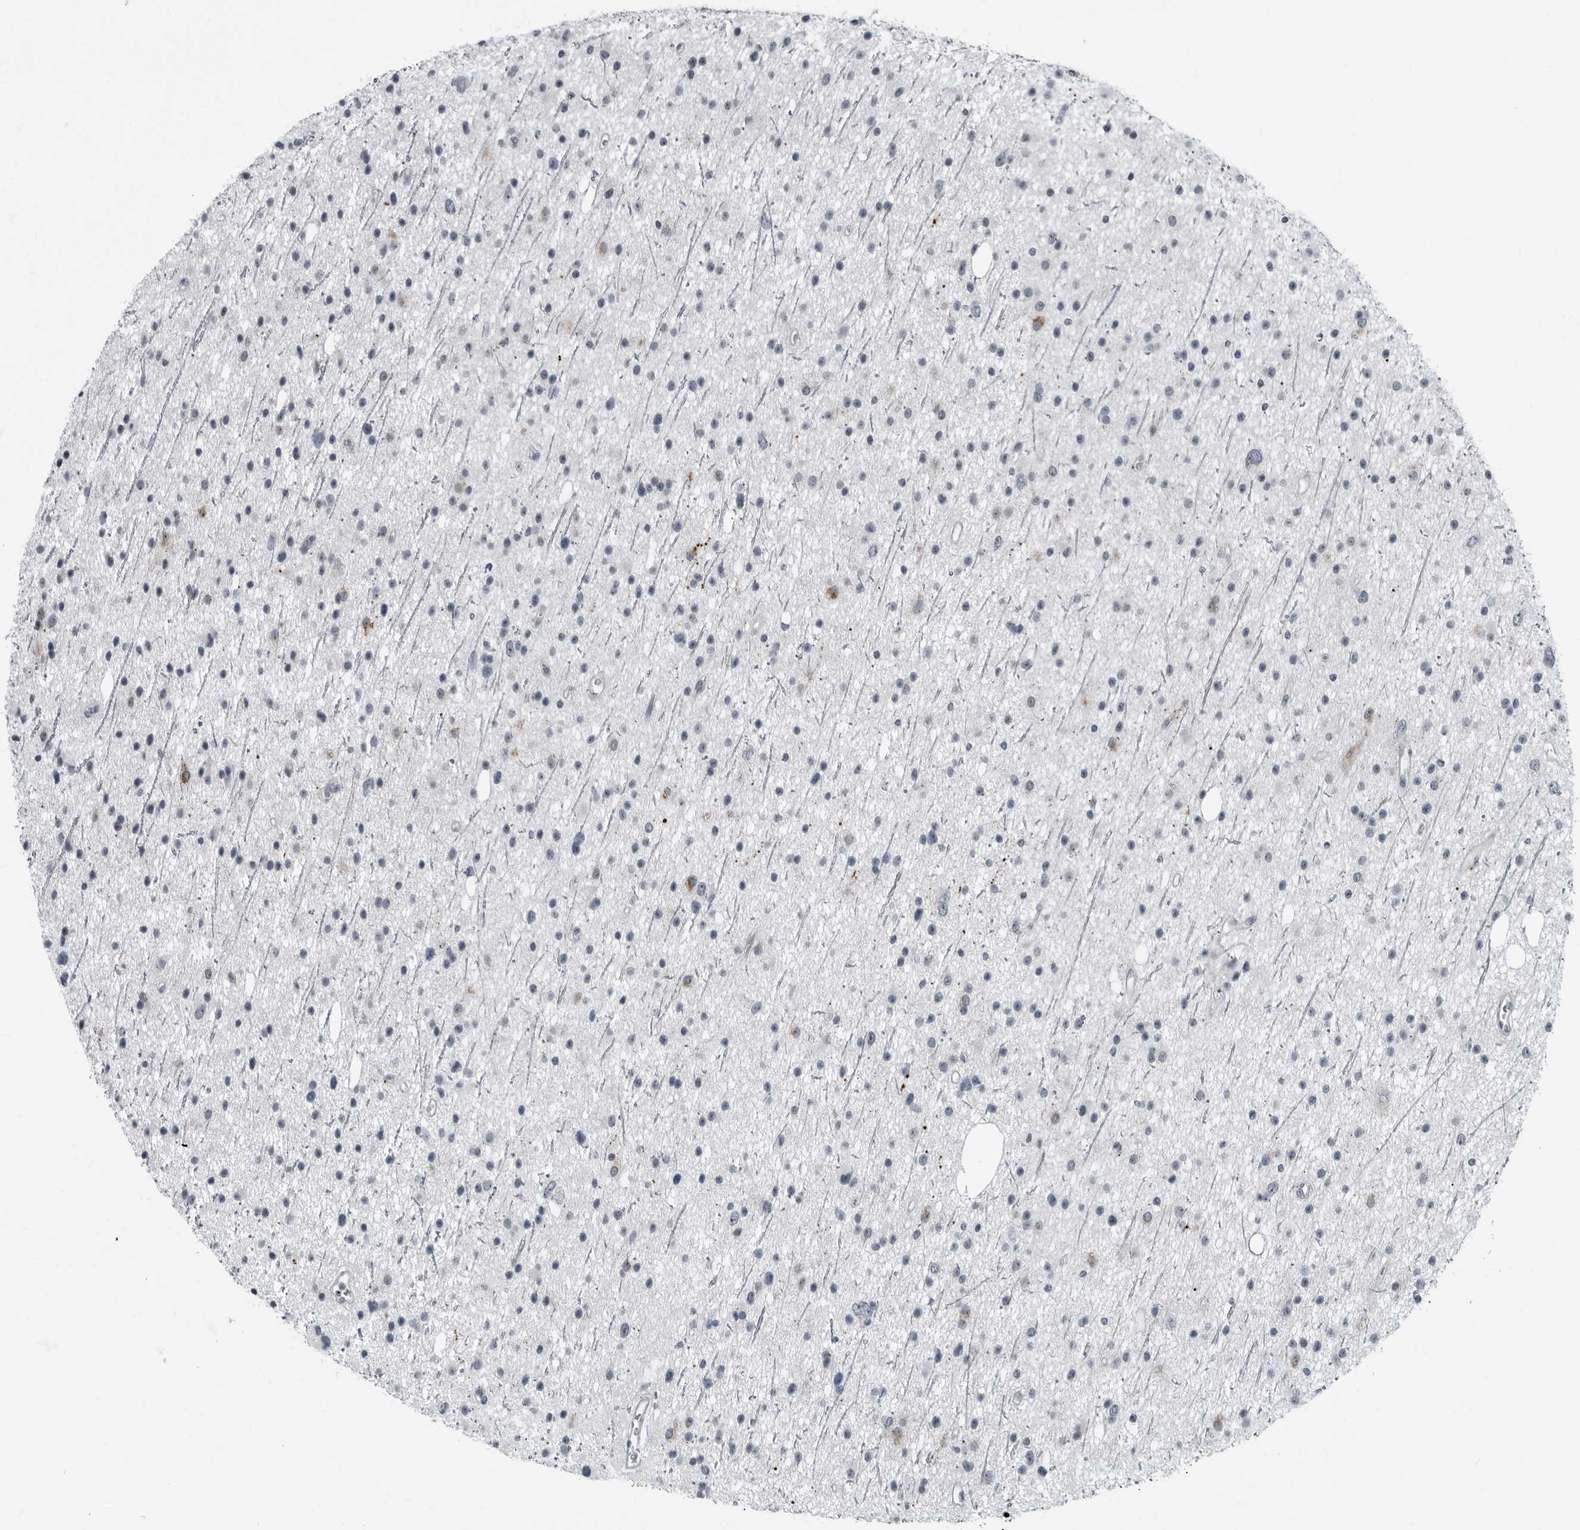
{"staining": {"intensity": "negative", "quantity": "none", "location": "none"}, "tissue": "glioma", "cell_type": "Tumor cells", "image_type": "cancer", "snomed": [{"axis": "morphology", "description": "Glioma, malignant, Low grade"}, {"axis": "topography", "description": "Cerebral cortex"}], "caption": "A high-resolution photomicrograph shows immunohistochemistry staining of glioma, which shows no significant positivity in tumor cells.", "gene": "PDCD11", "patient": {"sex": "female", "age": 39}}